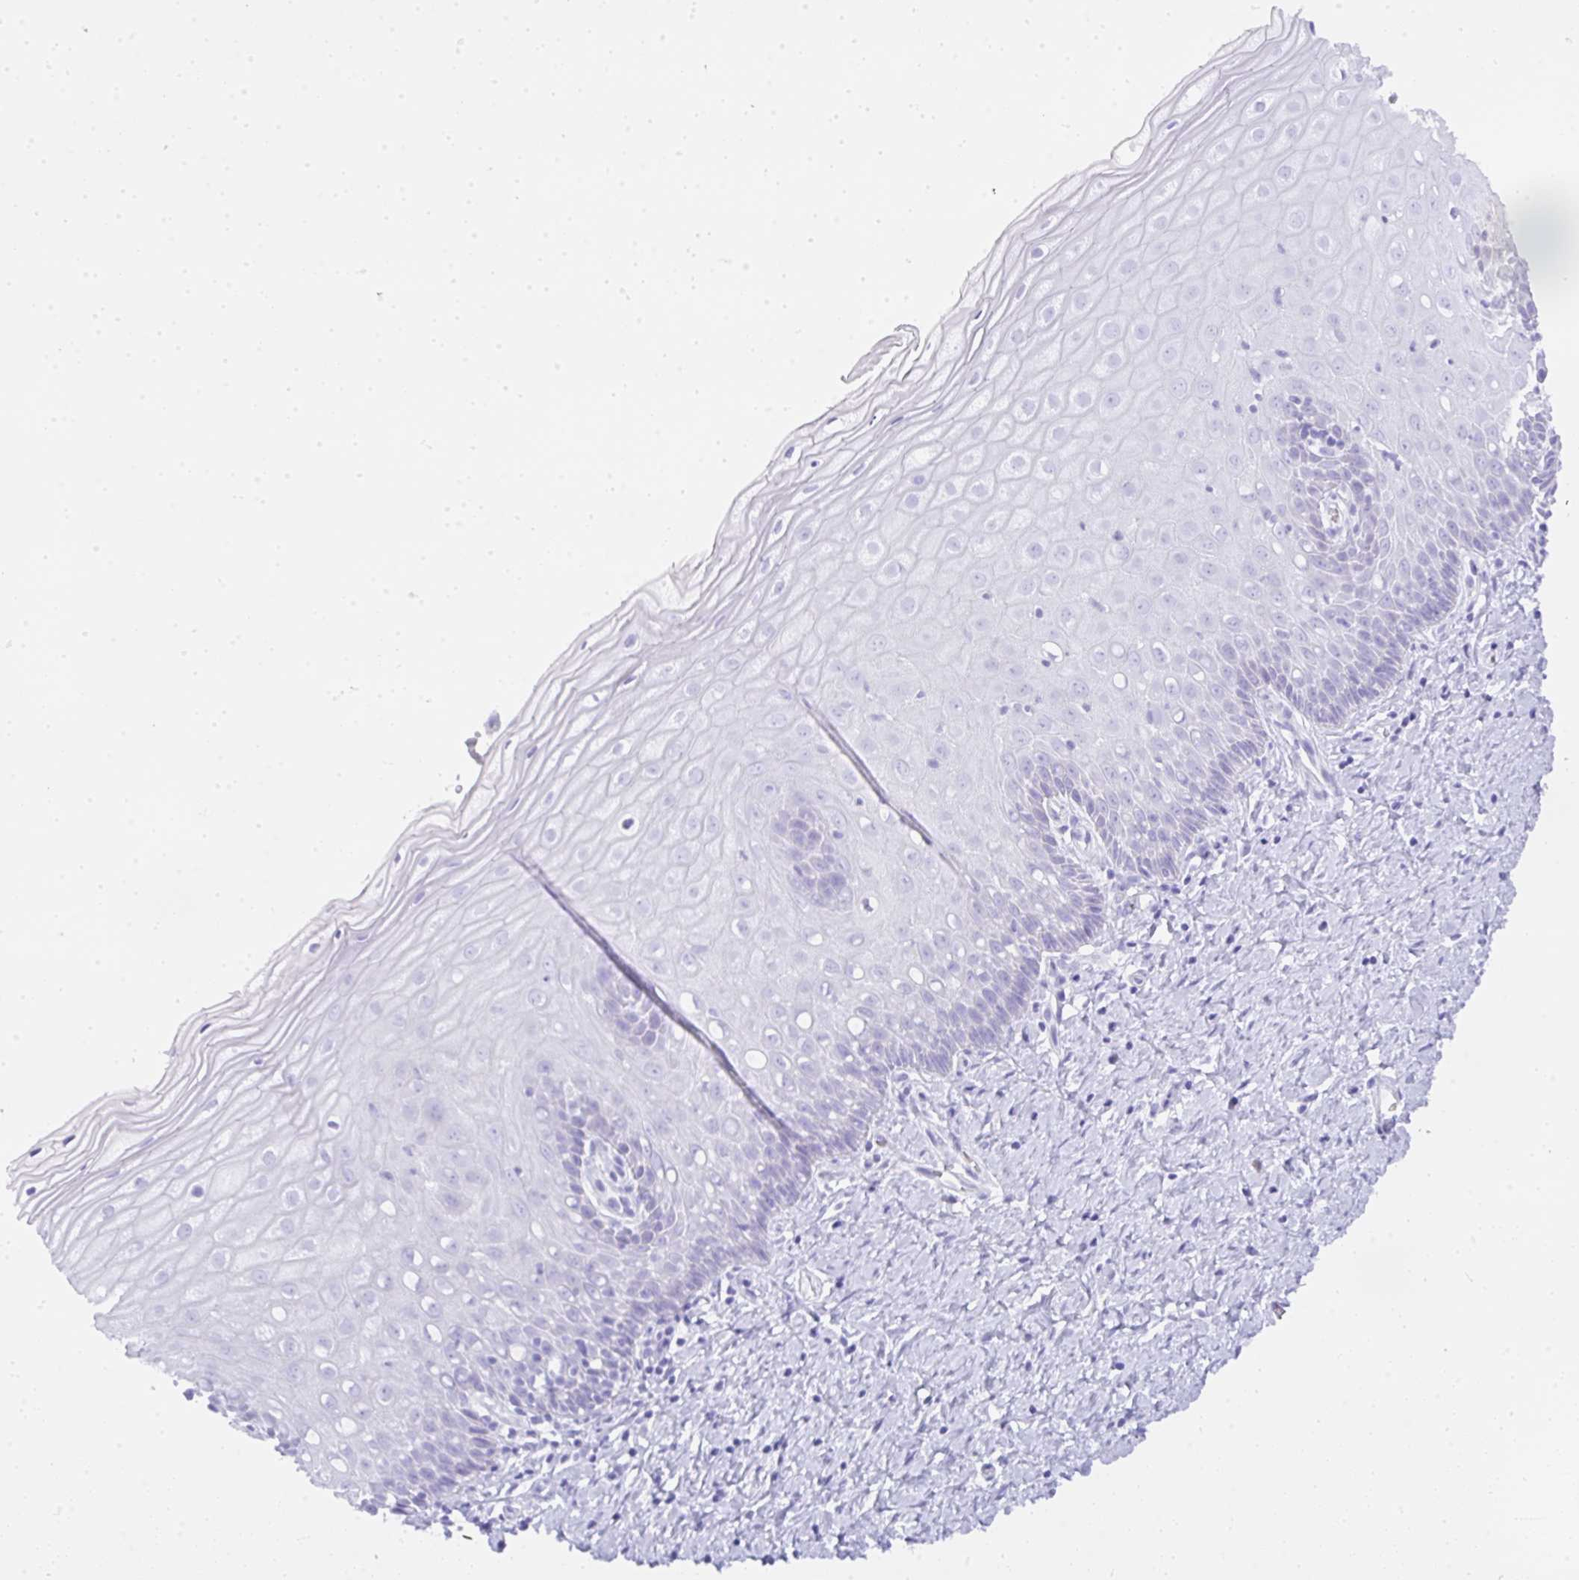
{"staining": {"intensity": "negative", "quantity": "none", "location": "none"}, "tissue": "cervix", "cell_type": "Glandular cells", "image_type": "normal", "snomed": [{"axis": "morphology", "description": "Normal tissue, NOS"}, {"axis": "topography", "description": "Cervix"}], "caption": "High power microscopy micrograph of an IHC micrograph of benign cervix, revealing no significant positivity in glandular cells.", "gene": "SEL1L2", "patient": {"sex": "female", "age": 37}}